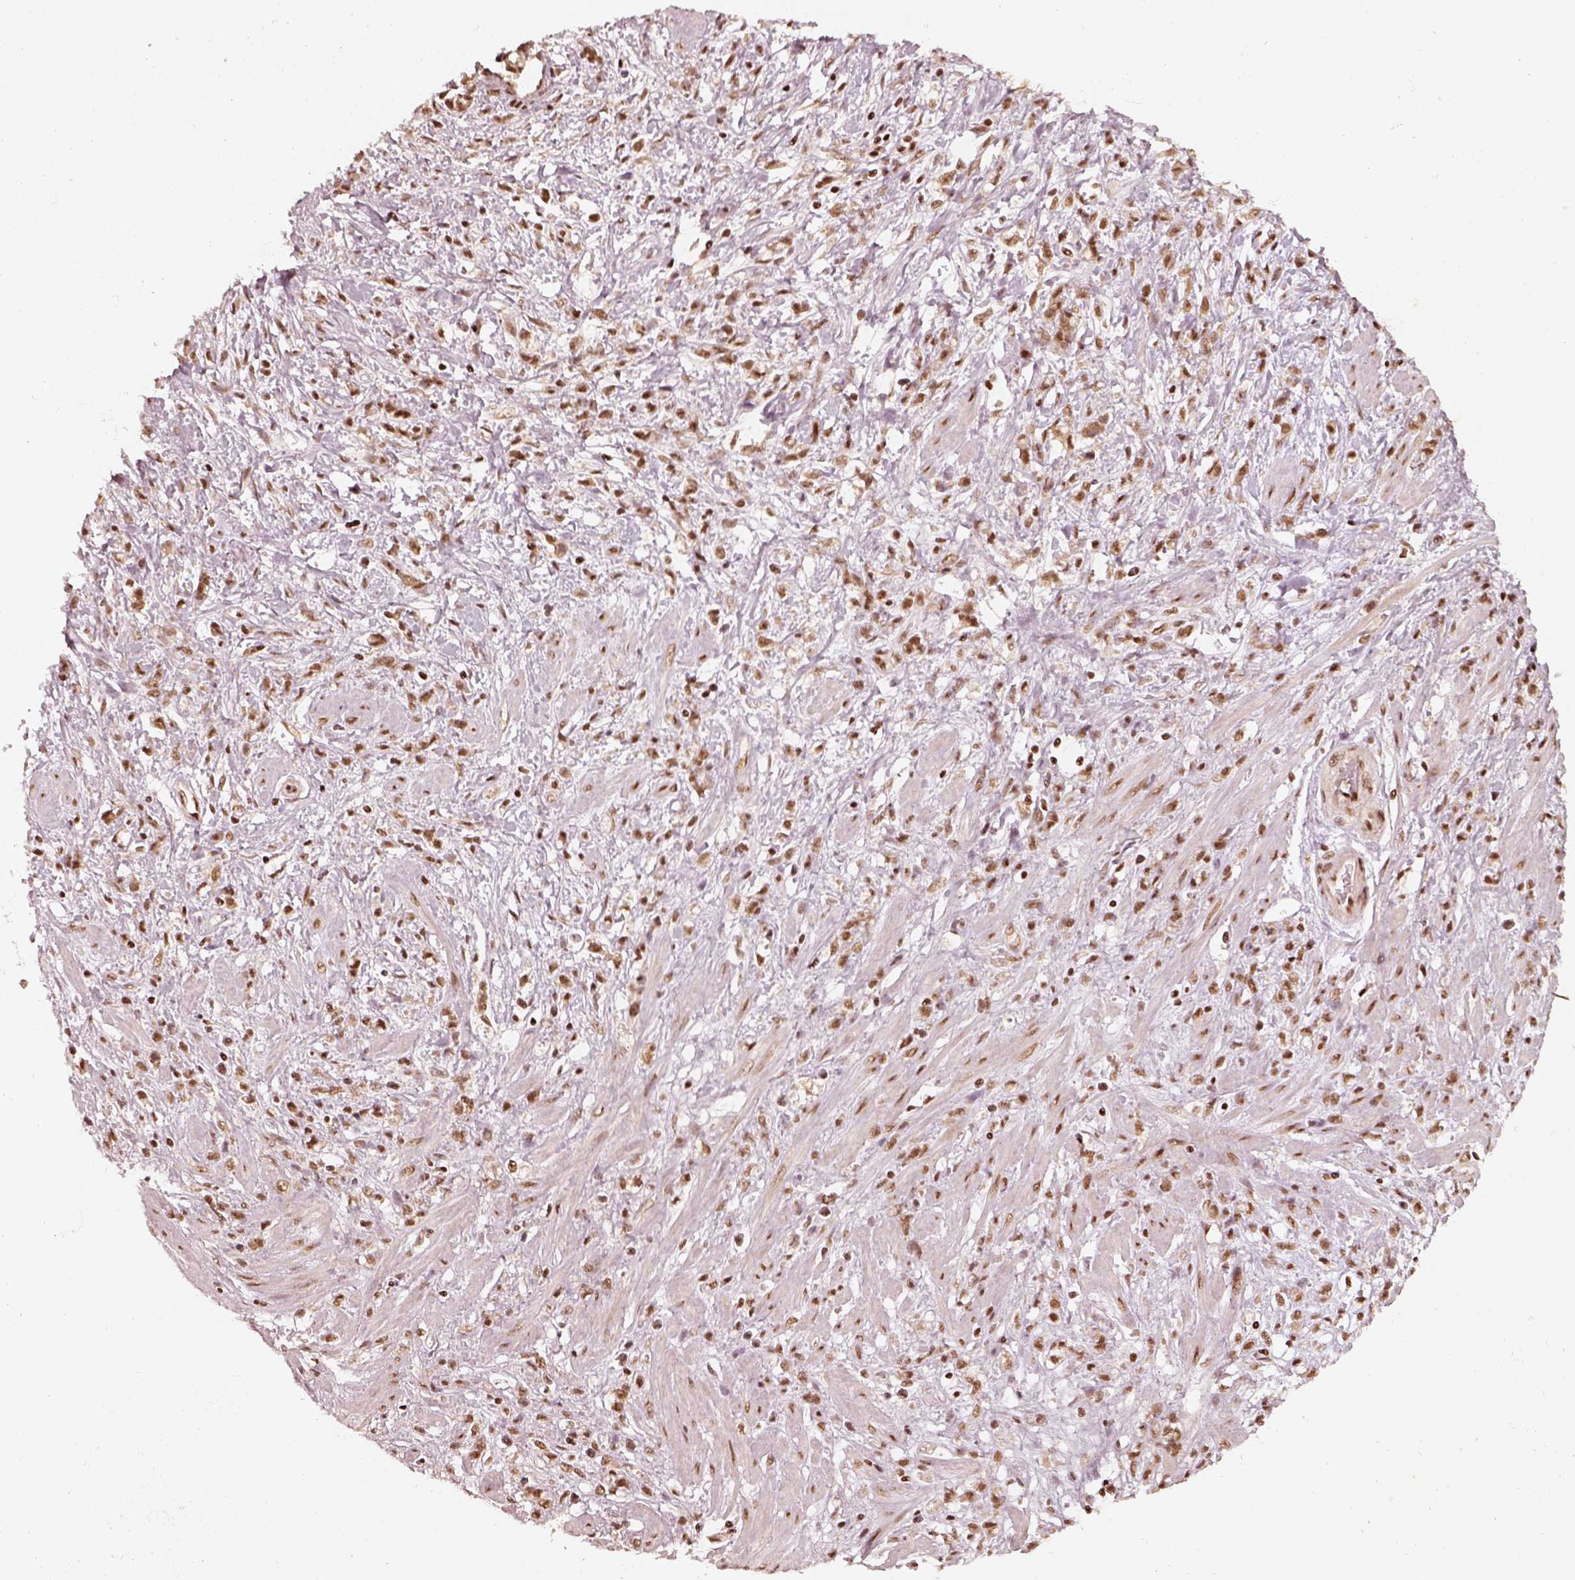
{"staining": {"intensity": "moderate", "quantity": ">75%", "location": "nuclear"}, "tissue": "stomach cancer", "cell_type": "Tumor cells", "image_type": "cancer", "snomed": [{"axis": "morphology", "description": "Adenocarcinoma, NOS"}, {"axis": "topography", "description": "Stomach"}], "caption": "The micrograph exhibits a brown stain indicating the presence of a protein in the nuclear of tumor cells in stomach adenocarcinoma. (DAB = brown stain, brightfield microscopy at high magnification).", "gene": "GMEB2", "patient": {"sex": "female", "age": 60}}